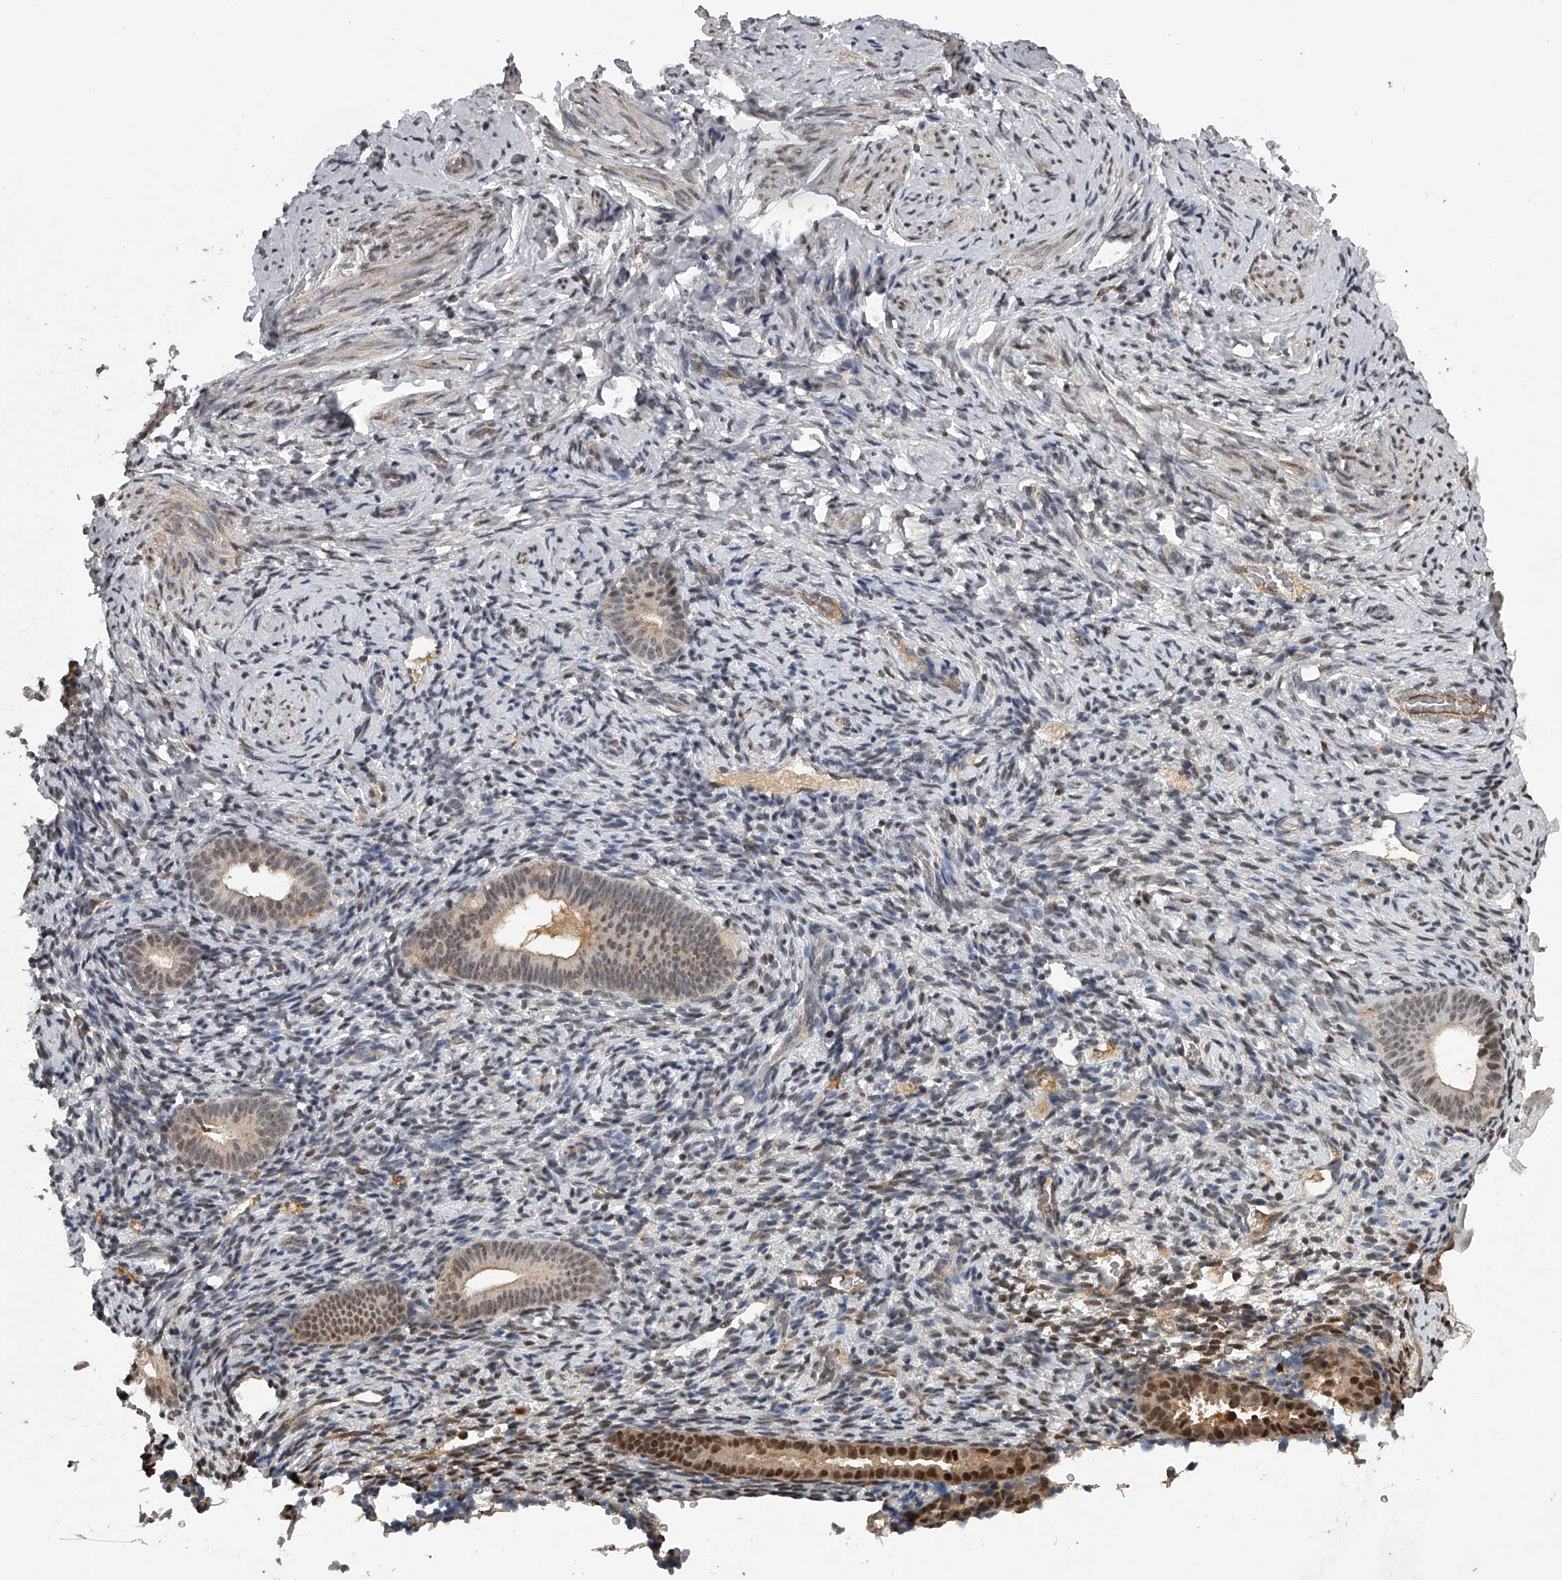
{"staining": {"intensity": "moderate", "quantity": "25%-75%", "location": "nuclear"}, "tissue": "endometrium", "cell_type": "Cells in endometrial stroma", "image_type": "normal", "snomed": [{"axis": "morphology", "description": "Normal tissue, NOS"}, {"axis": "topography", "description": "Endometrium"}], "caption": "Benign endometrium was stained to show a protein in brown. There is medium levels of moderate nuclear positivity in about 25%-75% of cells in endometrial stroma.", "gene": "PLEKHG1", "patient": {"sex": "female", "age": 51}}